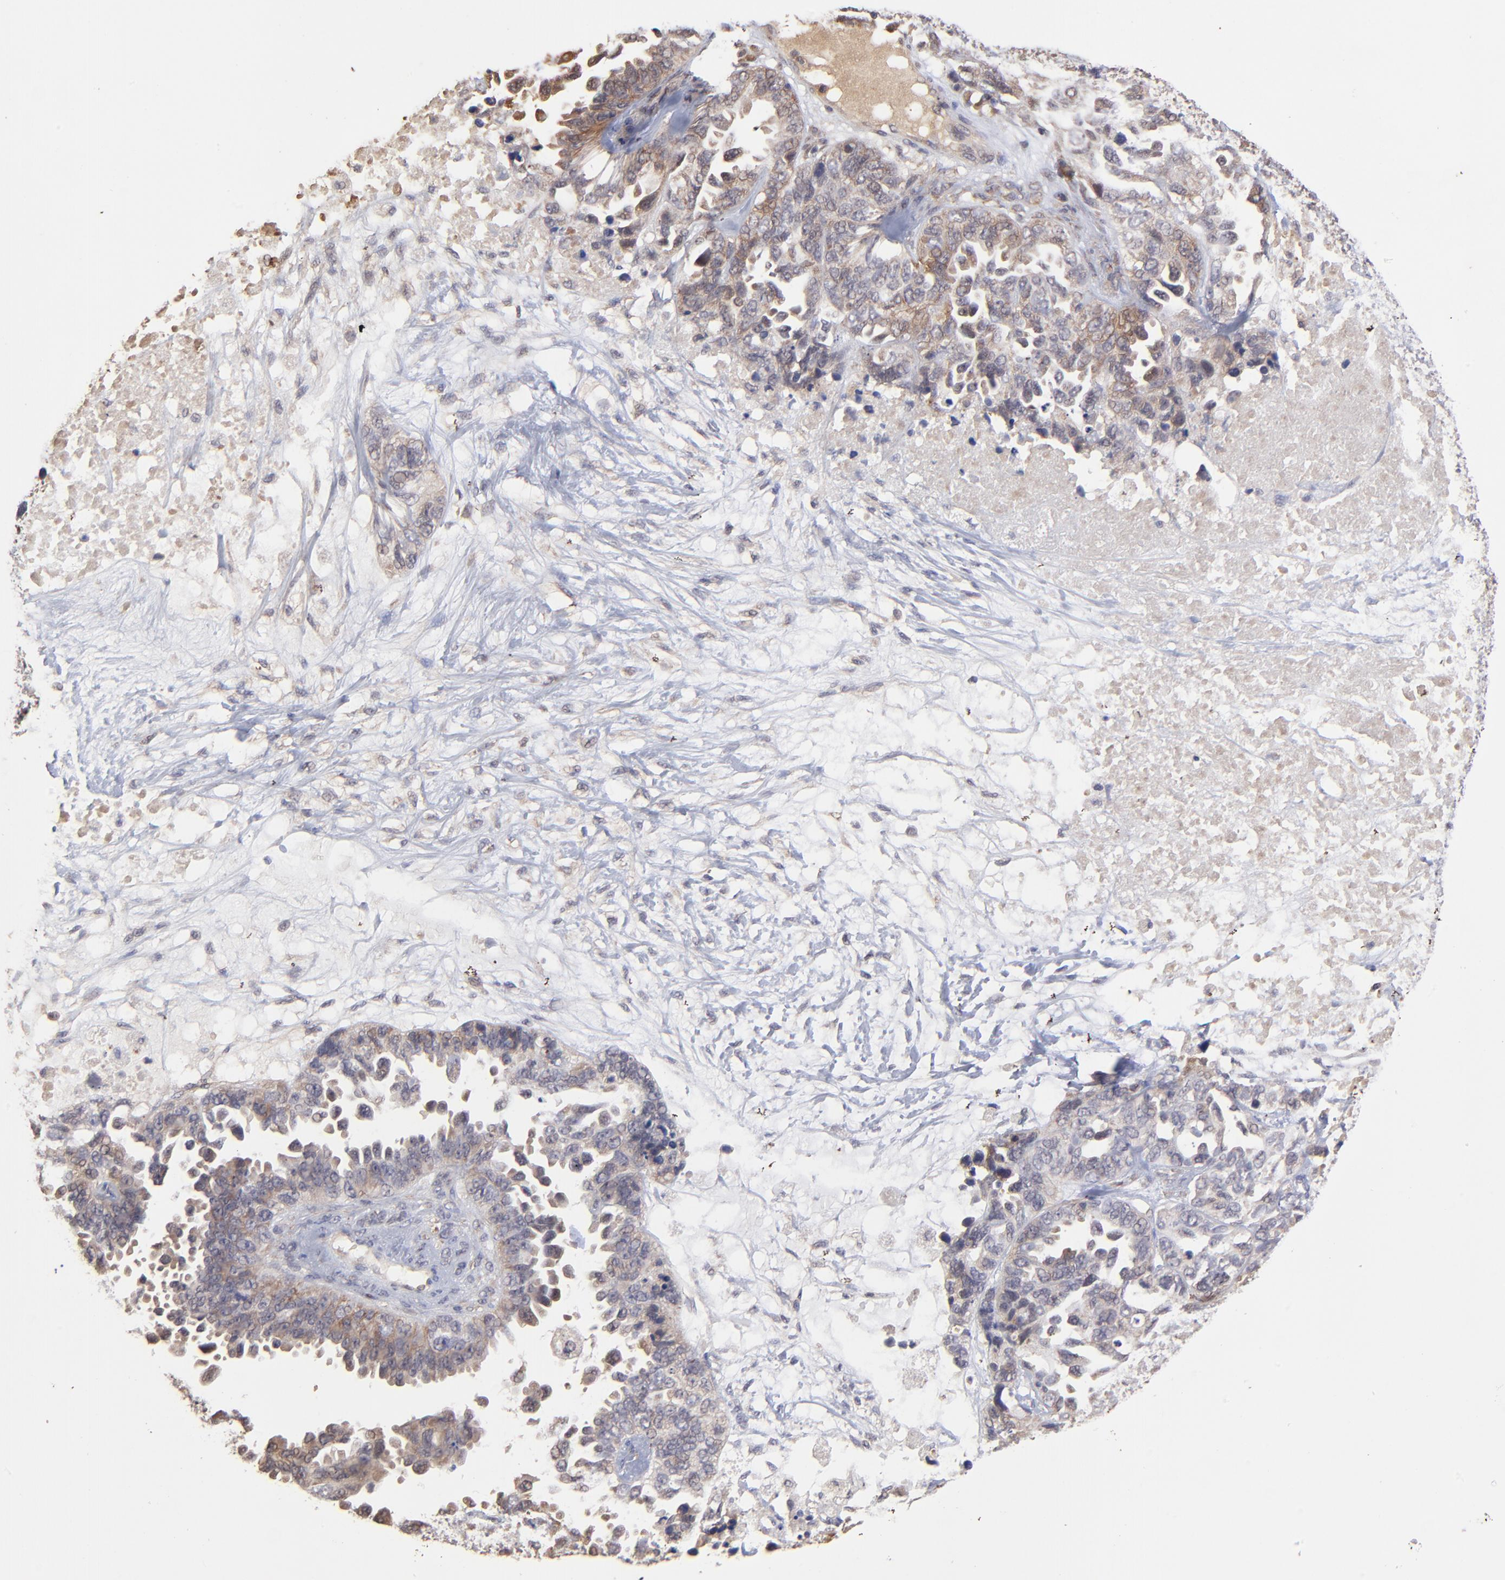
{"staining": {"intensity": "moderate", "quantity": "25%-75%", "location": "cytoplasmic/membranous"}, "tissue": "ovarian cancer", "cell_type": "Tumor cells", "image_type": "cancer", "snomed": [{"axis": "morphology", "description": "Cystadenocarcinoma, serous, NOS"}, {"axis": "topography", "description": "Ovary"}], "caption": "Immunohistochemistry (DAB (3,3'-diaminobenzidine)) staining of human ovarian serous cystadenocarcinoma exhibits moderate cytoplasmic/membranous protein expression in about 25%-75% of tumor cells.", "gene": "CHL1", "patient": {"sex": "female", "age": 82}}